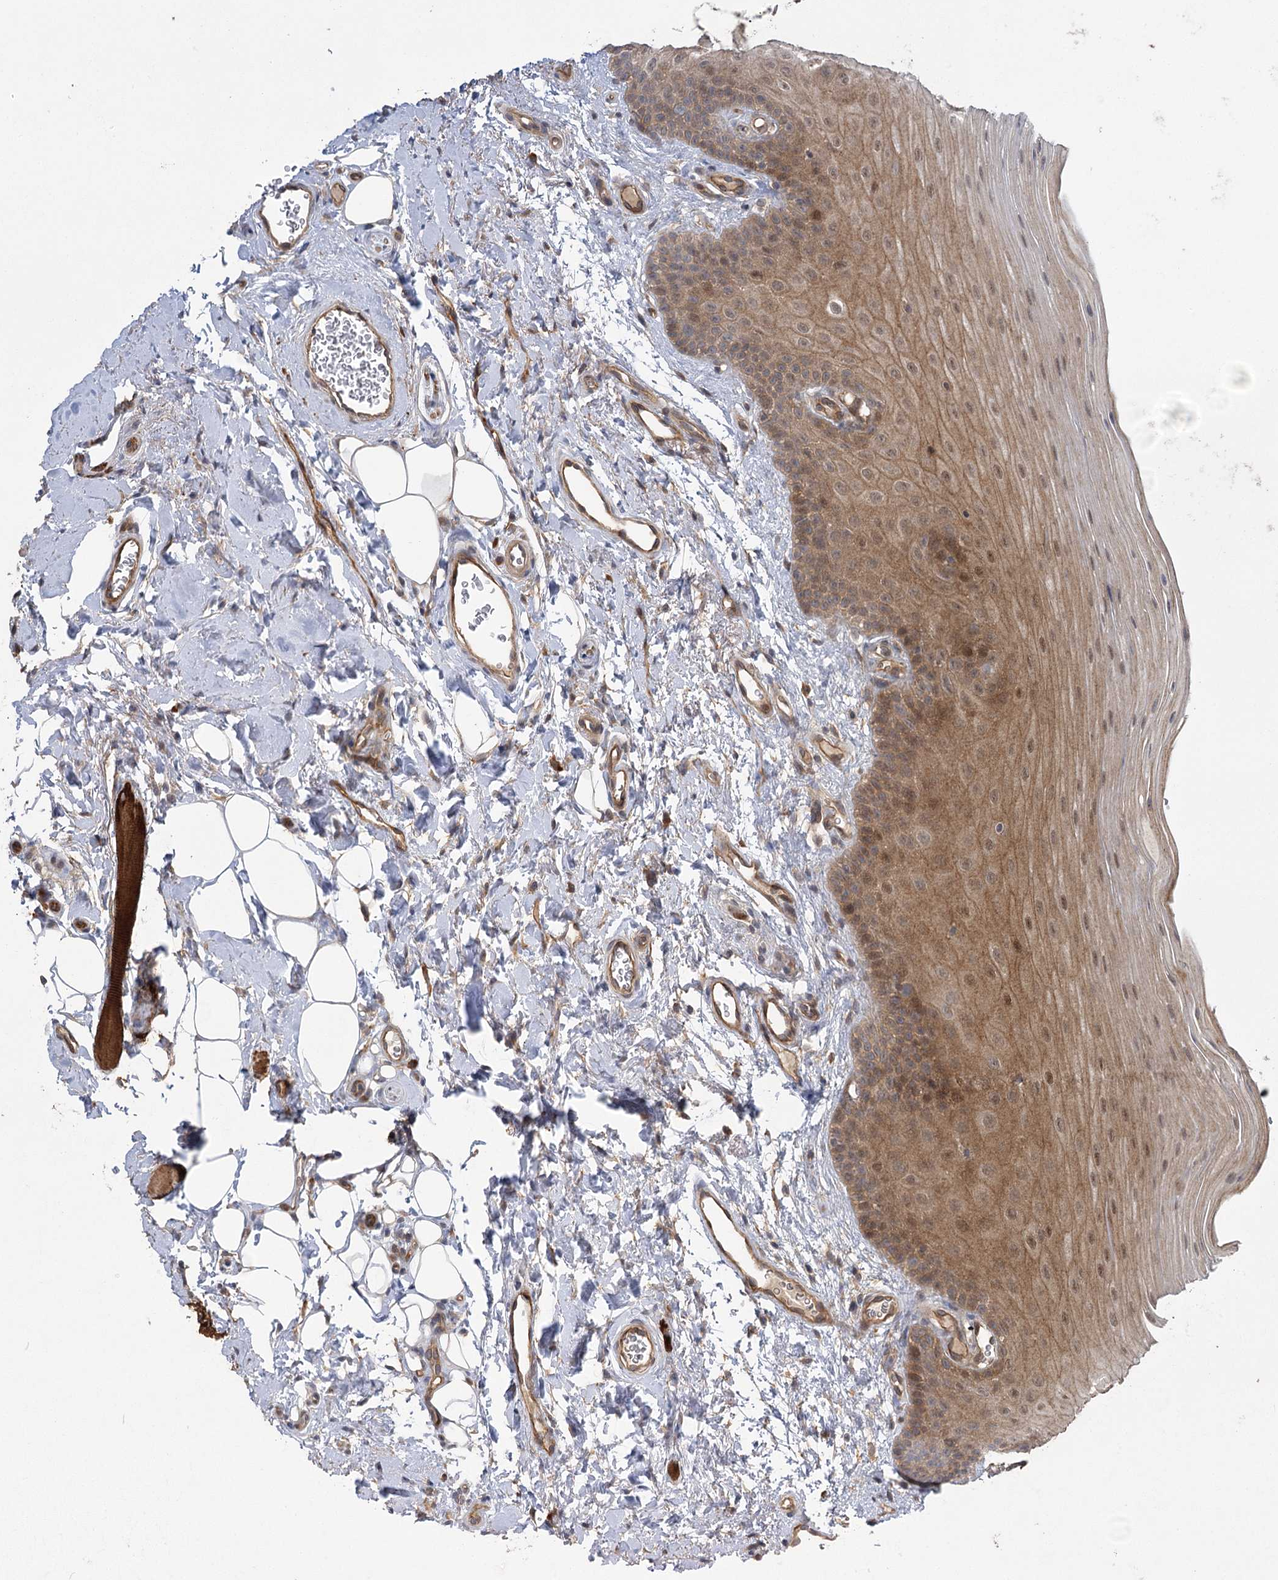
{"staining": {"intensity": "moderate", "quantity": "25%-75%", "location": "cytoplasmic/membranous,nuclear"}, "tissue": "oral mucosa", "cell_type": "Squamous epithelial cells", "image_type": "normal", "snomed": [{"axis": "morphology", "description": "Normal tissue, NOS"}, {"axis": "topography", "description": "Oral tissue"}], "caption": "This image demonstrates unremarkable oral mucosa stained with IHC to label a protein in brown. The cytoplasmic/membranous,nuclear of squamous epithelial cells show moderate positivity for the protein. Nuclei are counter-stained blue.", "gene": "KCNN2", "patient": {"sex": "male", "age": 68}}